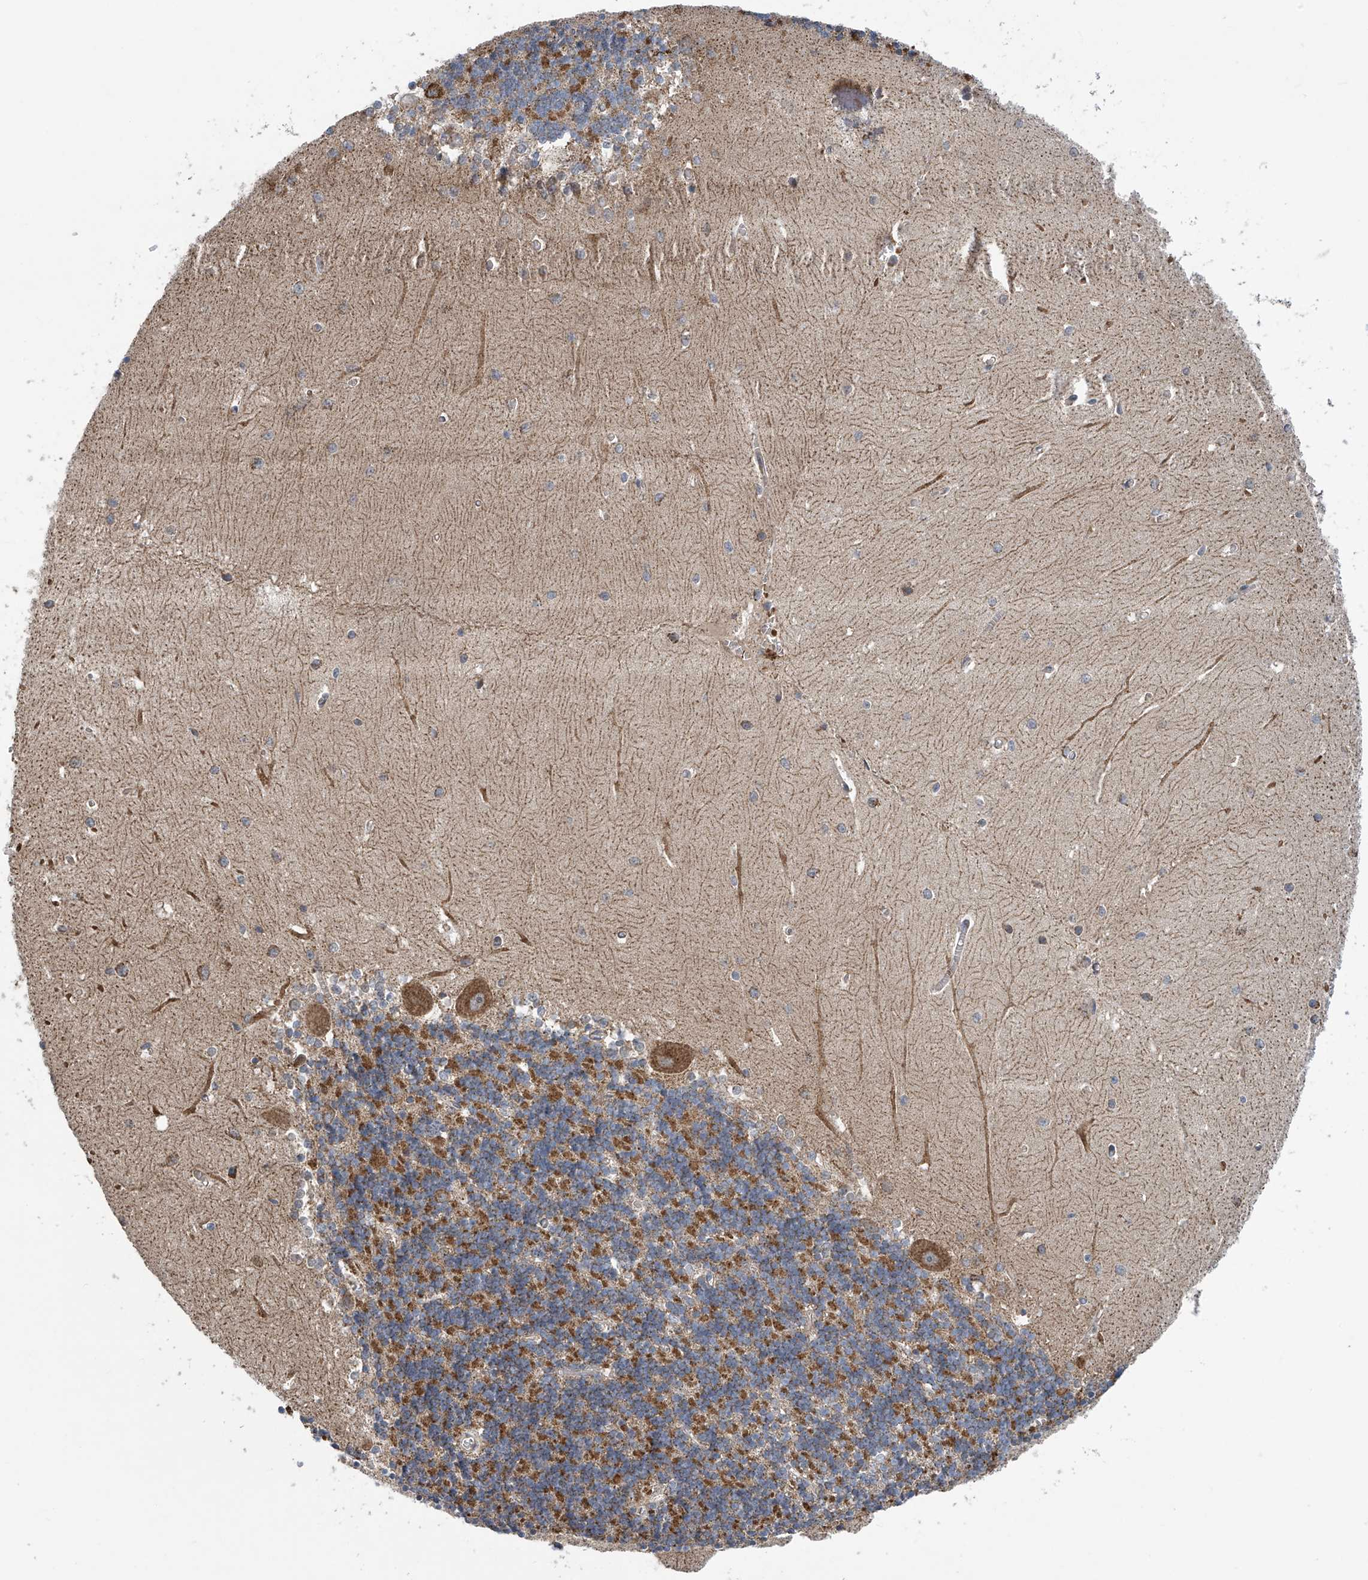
{"staining": {"intensity": "strong", "quantity": "25%-75%", "location": "cytoplasmic/membranous"}, "tissue": "cerebellum", "cell_type": "Cells in granular layer", "image_type": "normal", "snomed": [{"axis": "morphology", "description": "Normal tissue, NOS"}, {"axis": "topography", "description": "Cerebellum"}], "caption": "Cells in granular layer show strong cytoplasmic/membranous staining in approximately 25%-75% of cells in benign cerebellum. (brown staining indicates protein expression, while blue staining denotes nuclei).", "gene": "COMMD1", "patient": {"sex": "male", "age": 37}}